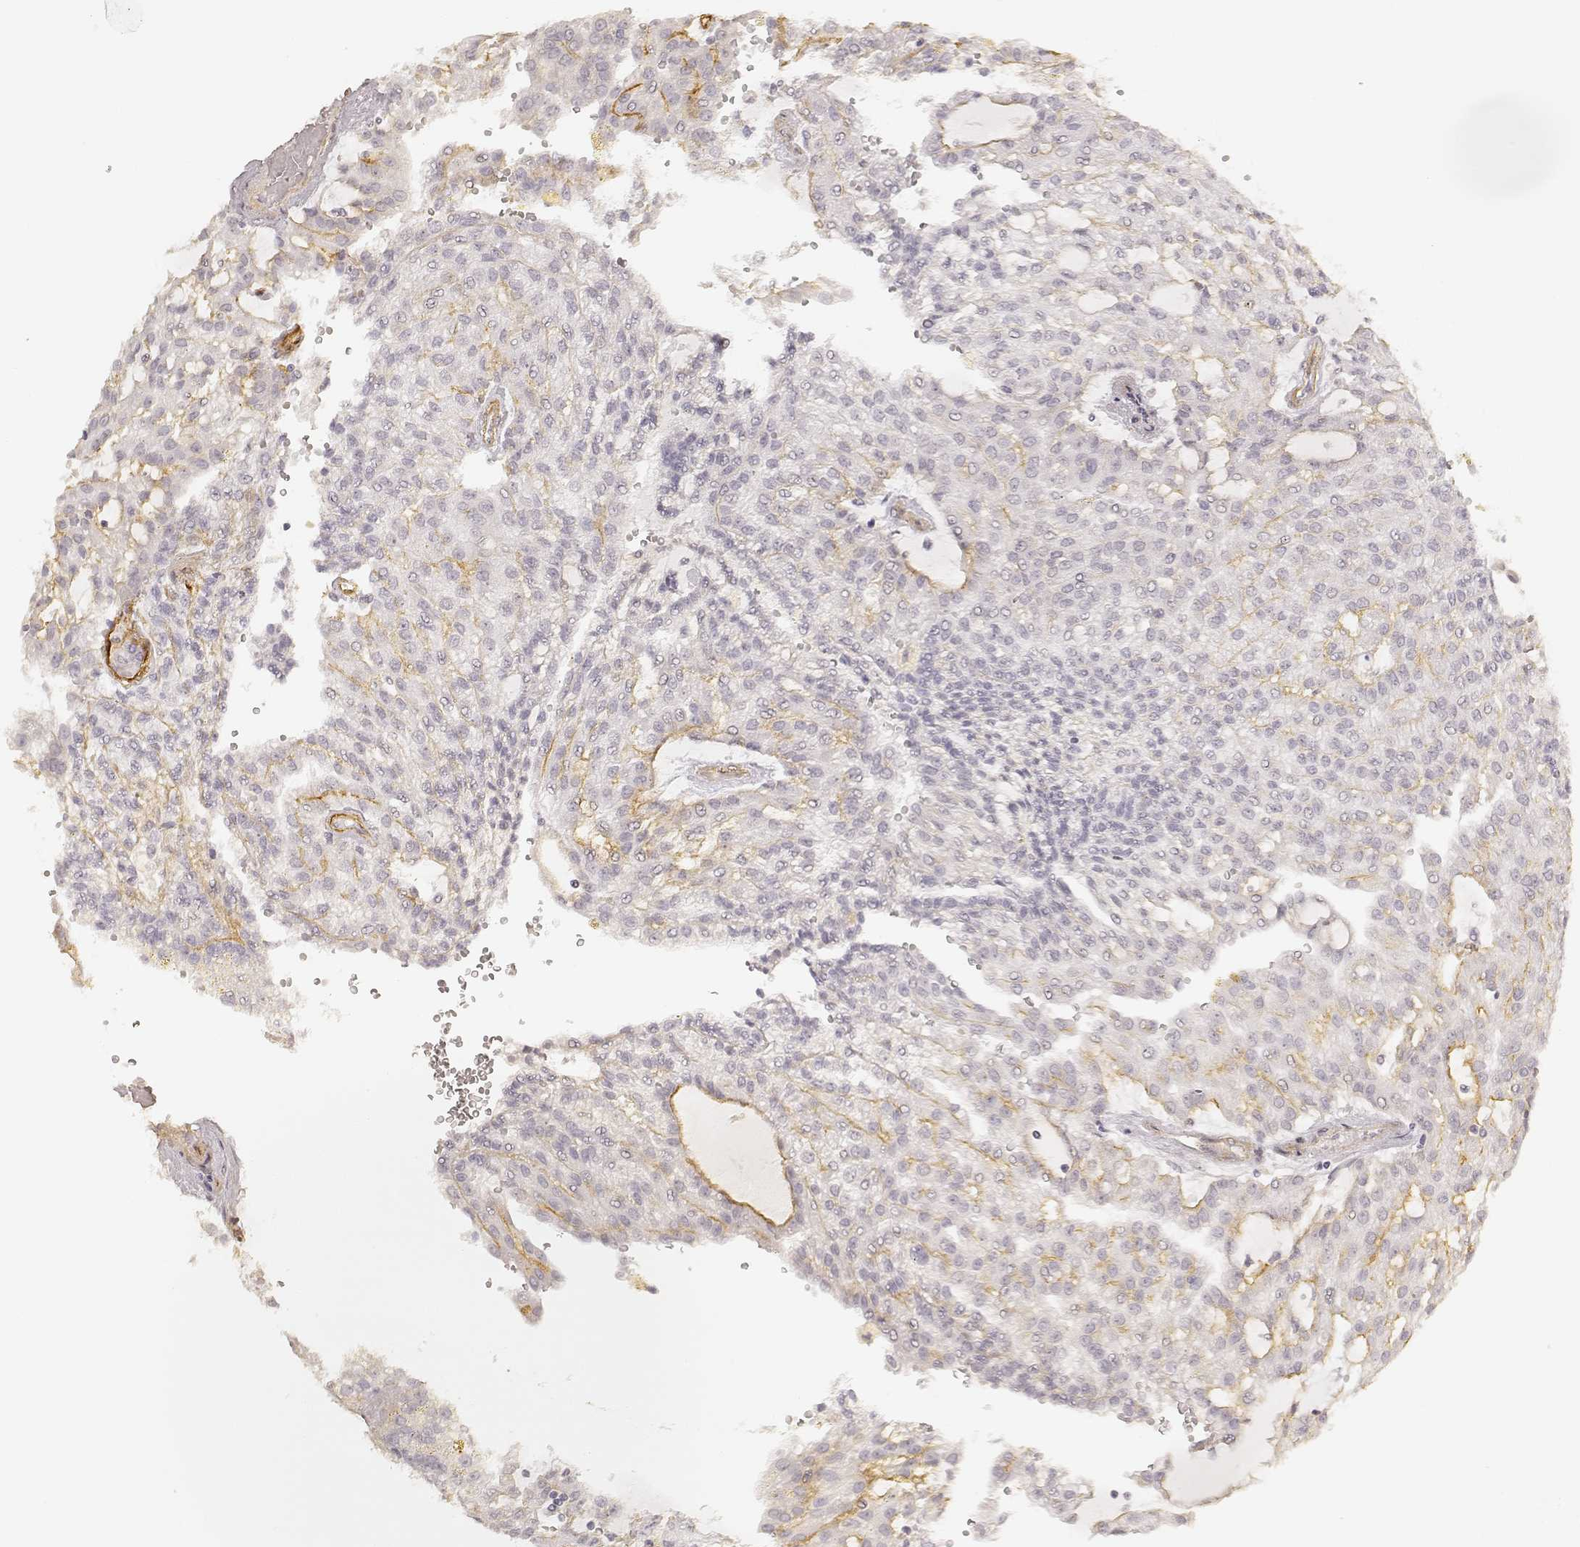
{"staining": {"intensity": "negative", "quantity": "none", "location": "none"}, "tissue": "renal cancer", "cell_type": "Tumor cells", "image_type": "cancer", "snomed": [{"axis": "morphology", "description": "Adenocarcinoma, NOS"}, {"axis": "topography", "description": "Kidney"}], "caption": "IHC of human renal cancer (adenocarcinoma) shows no expression in tumor cells.", "gene": "LAMA4", "patient": {"sex": "male", "age": 63}}